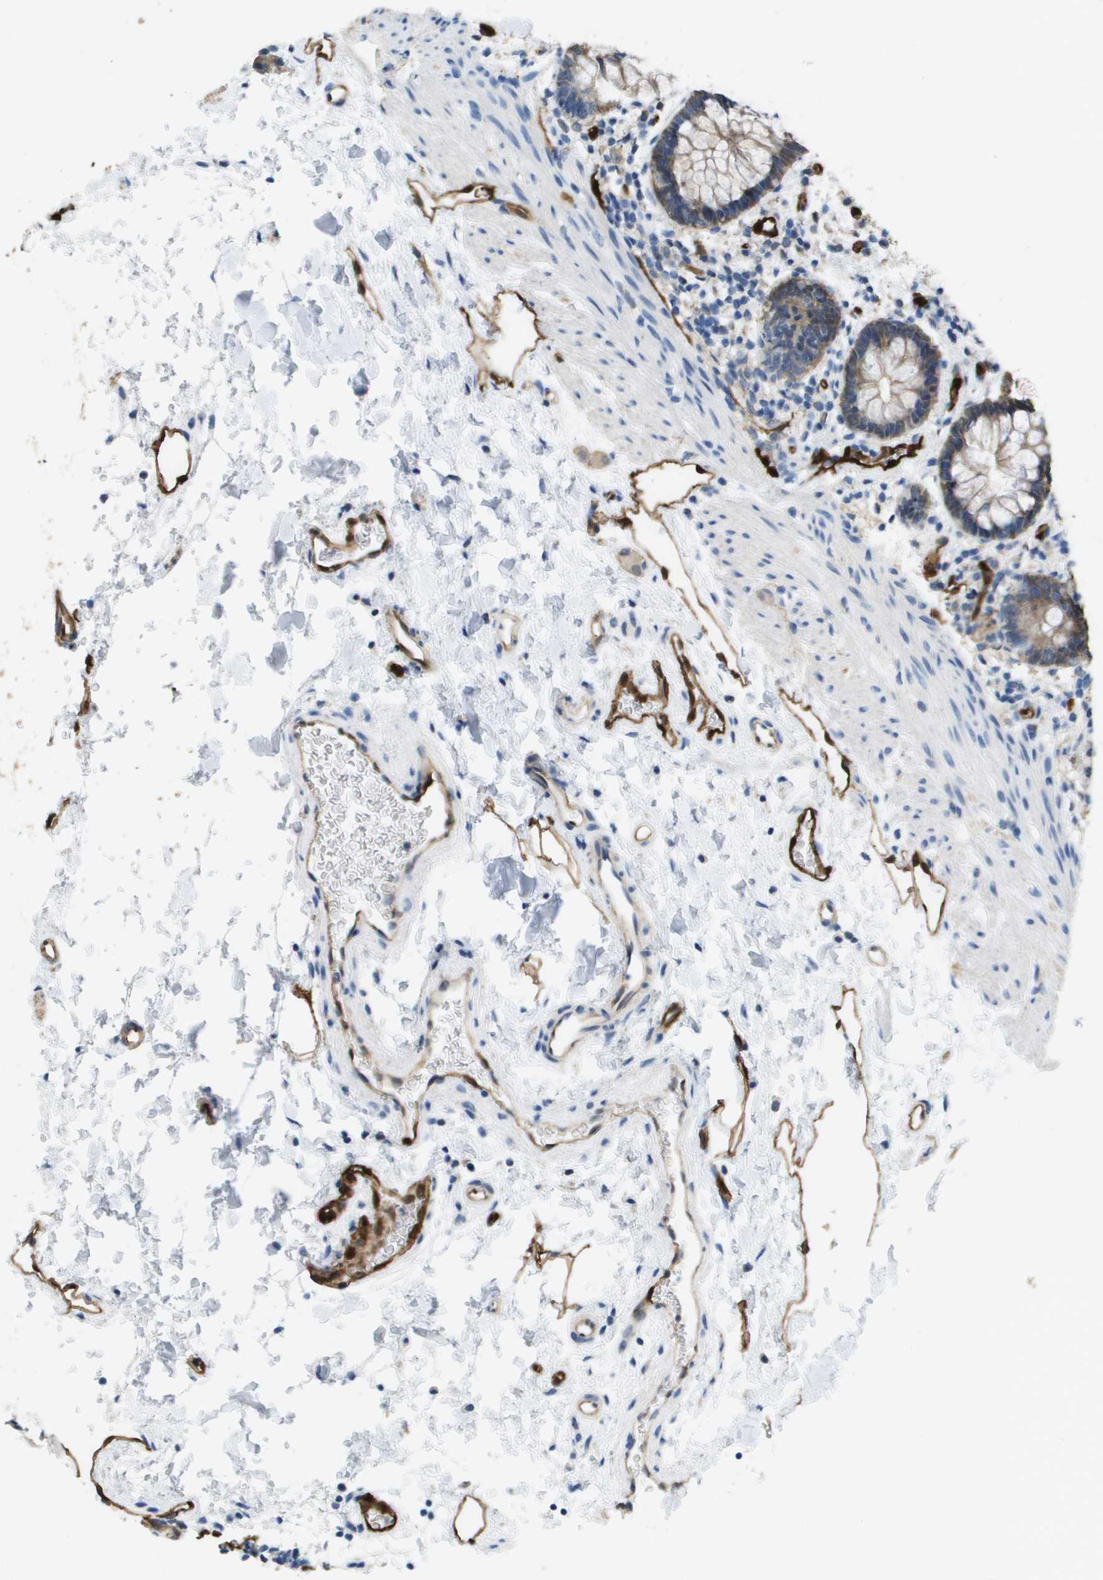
{"staining": {"intensity": "moderate", "quantity": ">75%", "location": "cytoplasmic/membranous"}, "tissue": "rectum", "cell_type": "Glandular cells", "image_type": "normal", "snomed": [{"axis": "morphology", "description": "Normal tissue, NOS"}, {"axis": "topography", "description": "Rectum"}], "caption": "Immunohistochemistry of benign rectum exhibits medium levels of moderate cytoplasmic/membranous expression in approximately >75% of glandular cells. Using DAB (brown) and hematoxylin (blue) stains, captured at high magnification using brightfield microscopy.", "gene": "FABP5", "patient": {"sex": "female", "age": 24}}